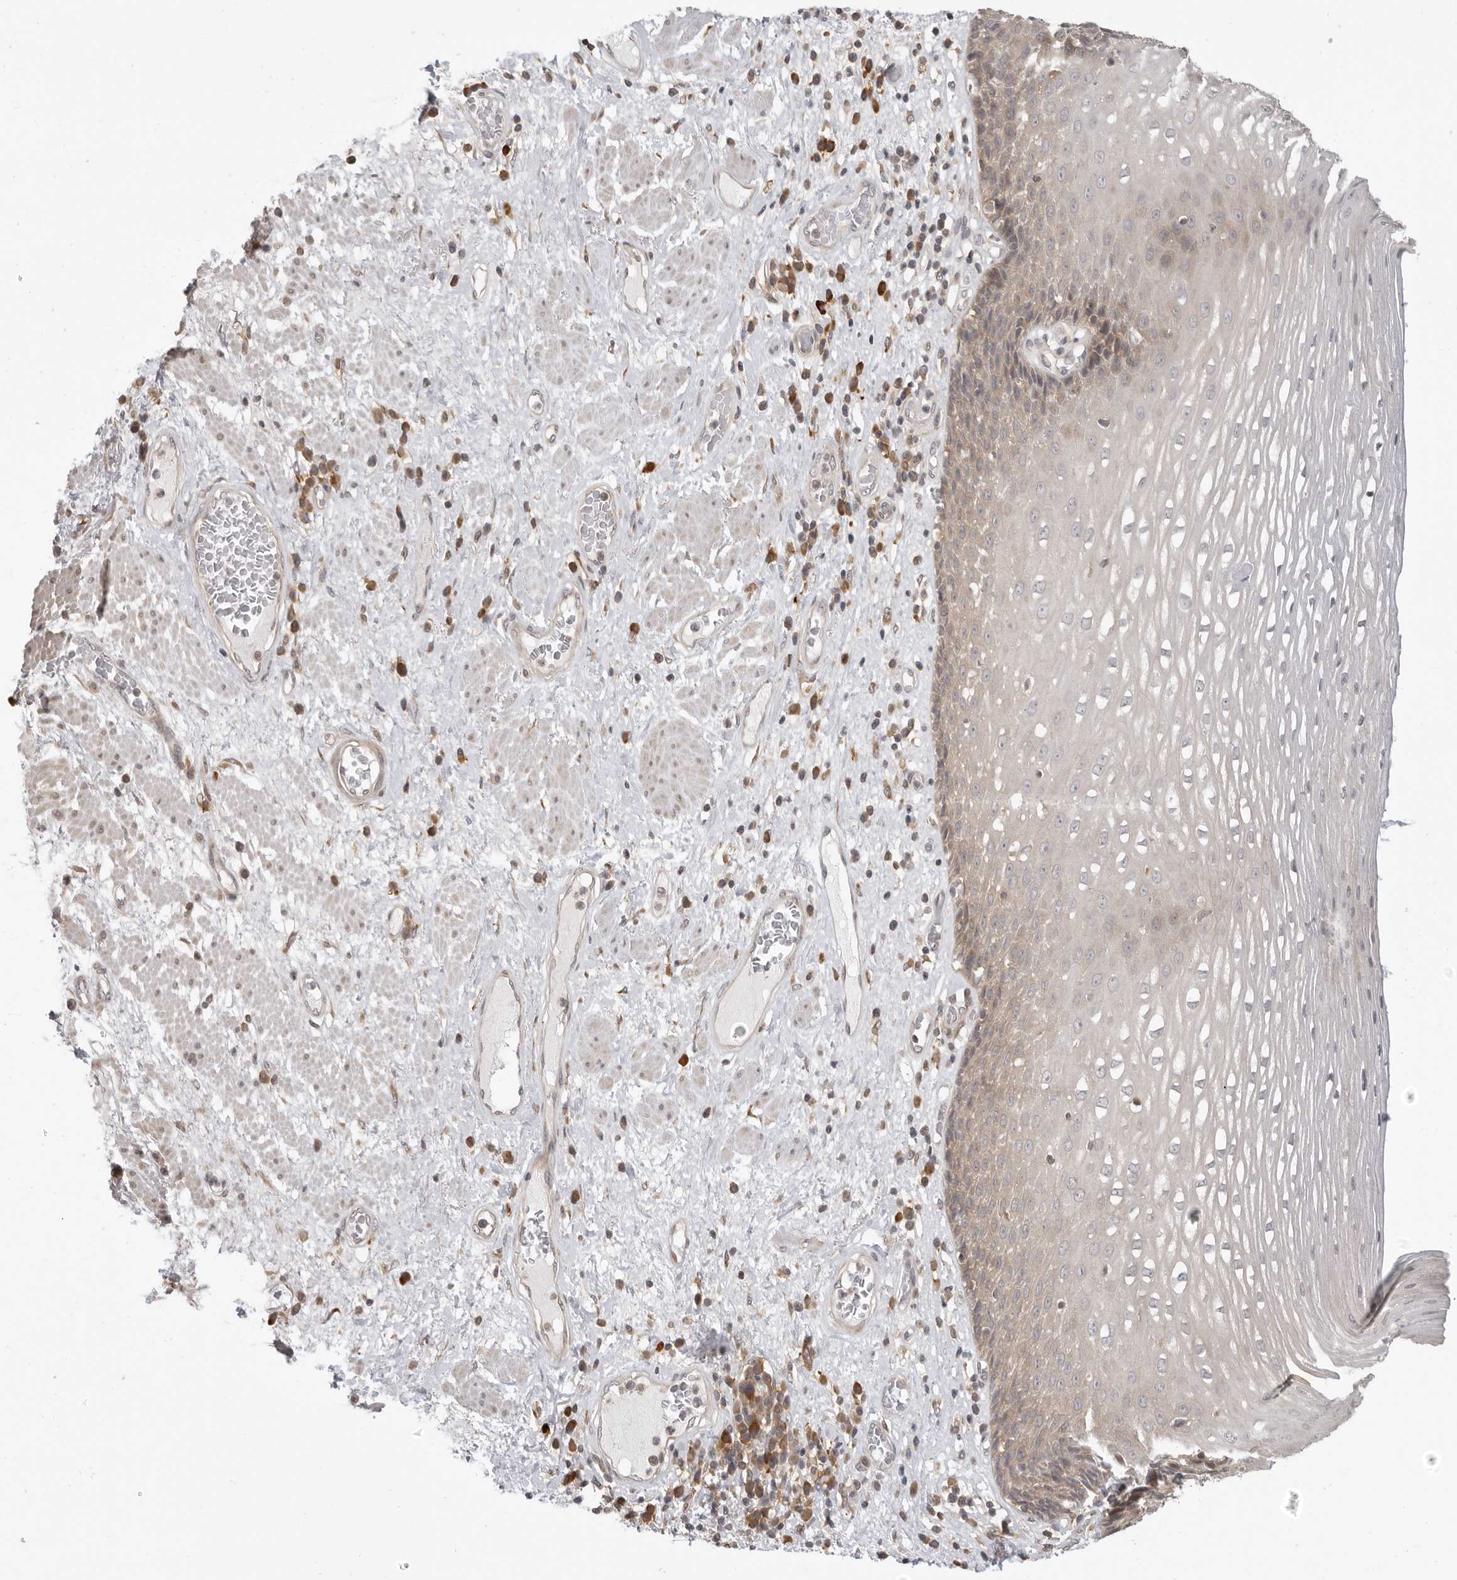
{"staining": {"intensity": "moderate", "quantity": "<25%", "location": "cytoplasmic/membranous"}, "tissue": "esophagus", "cell_type": "Squamous epithelial cells", "image_type": "normal", "snomed": [{"axis": "morphology", "description": "Normal tissue, NOS"}, {"axis": "morphology", "description": "Adenocarcinoma, NOS"}, {"axis": "topography", "description": "Esophagus"}], "caption": "IHC staining of benign esophagus, which reveals low levels of moderate cytoplasmic/membranous expression in approximately <25% of squamous epithelial cells indicating moderate cytoplasmic/membranous protein staining. The staining was performed using DAB (brown) for protein detection and nuclei were counterstained in hematoxylin (blue).", "gene": "PRRC2A", "patient": {"sex": "male", "age": 62}}